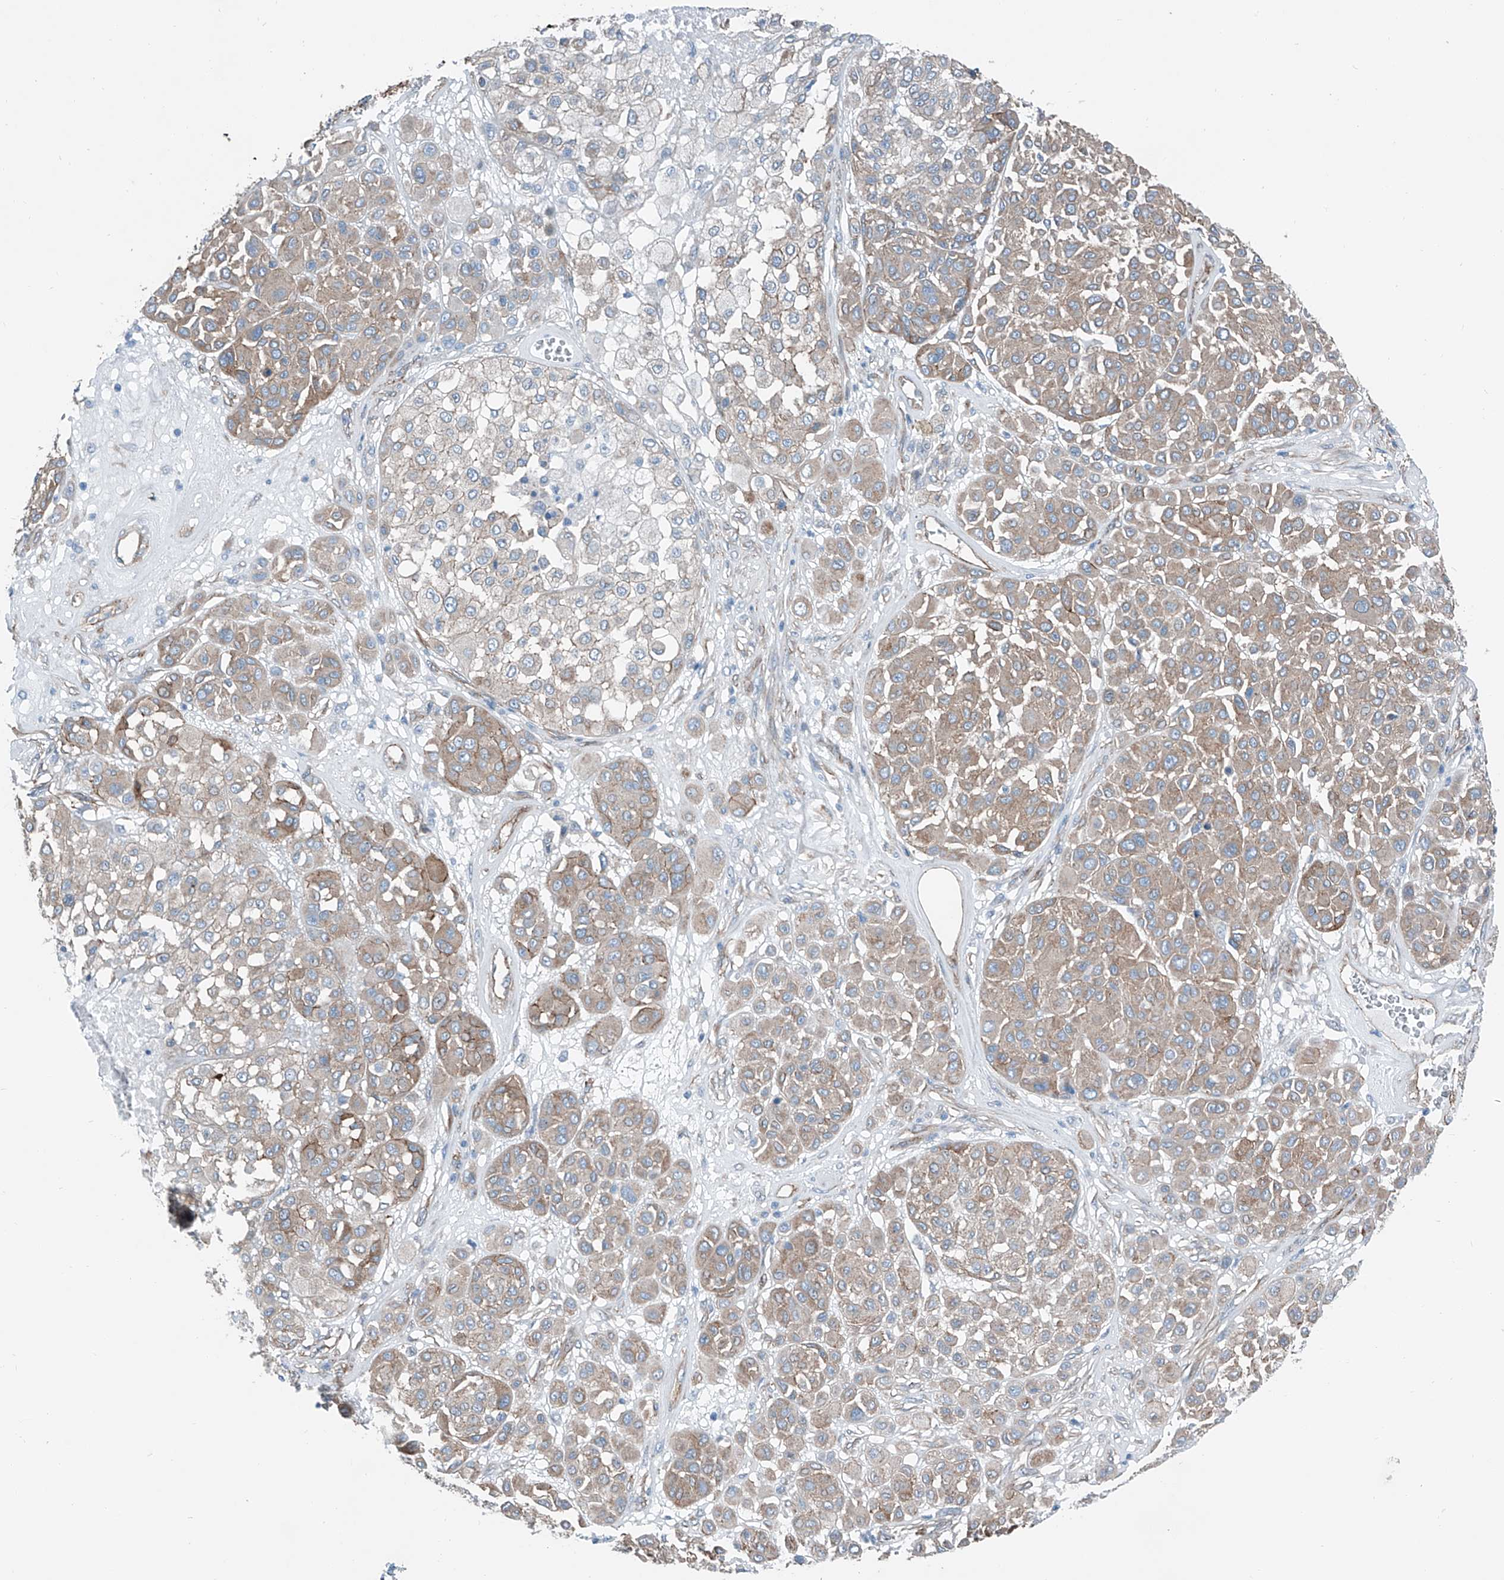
{"staining": {"intensity": "weak", "quantity": ">75%", "location": "cytoplasmic/membranous"}, "tissue": "melanoma", "cell_type": "Tumor cells", "image_type": "cancer", "snomed": [{"axis": "morphology", "description": "Malignant melanoma, Metastatic site"}, {"axis": "topography", "description": "Soft tissue"}], "caption": "A brown stain shows weak cytoplasmic/membranous positivity of a protein in malignant melanoma (metastatic site) tumor cells.", "gene": "THEMIS2", "patient": {"sex": "male", "age": 41}}